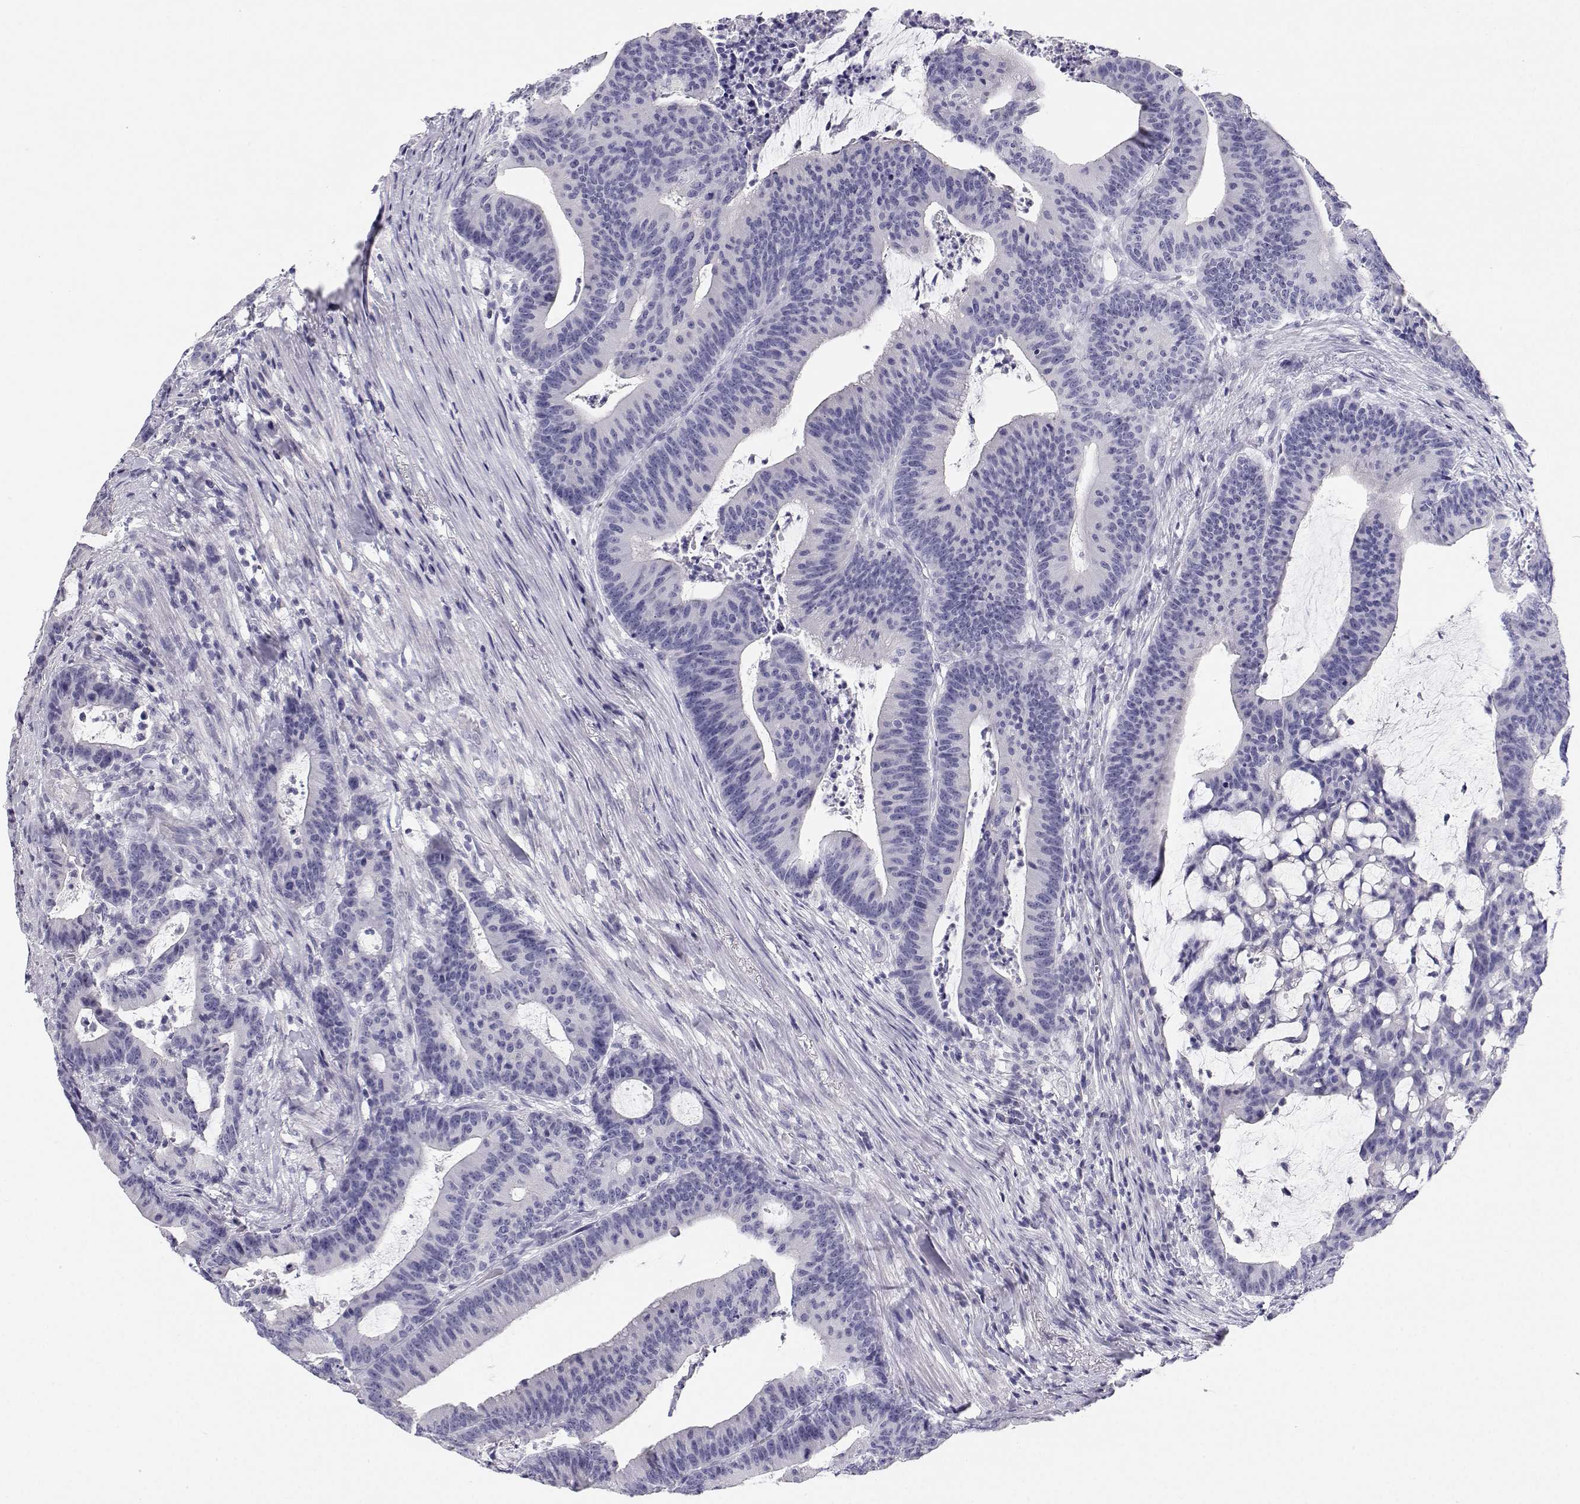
{"staining": {"intensity": "negative", "quantity": "none", "location": "none"}, "tissue": "colorectal cancer", "cell_type": "Tumor cells", "image_type": "cancer", "snomed": [{"axis": "morphology", "description": "Adenocarcinoma, NOS"}, {"axis": "topography", "description": "Colon"}], "caption": "Immunohistochemical staining of human colorectal adenocarcinoma shows no significant positivity in tumor cells.", "gene": "BHMT", "patient": {"sex": "female", "age": 78}}